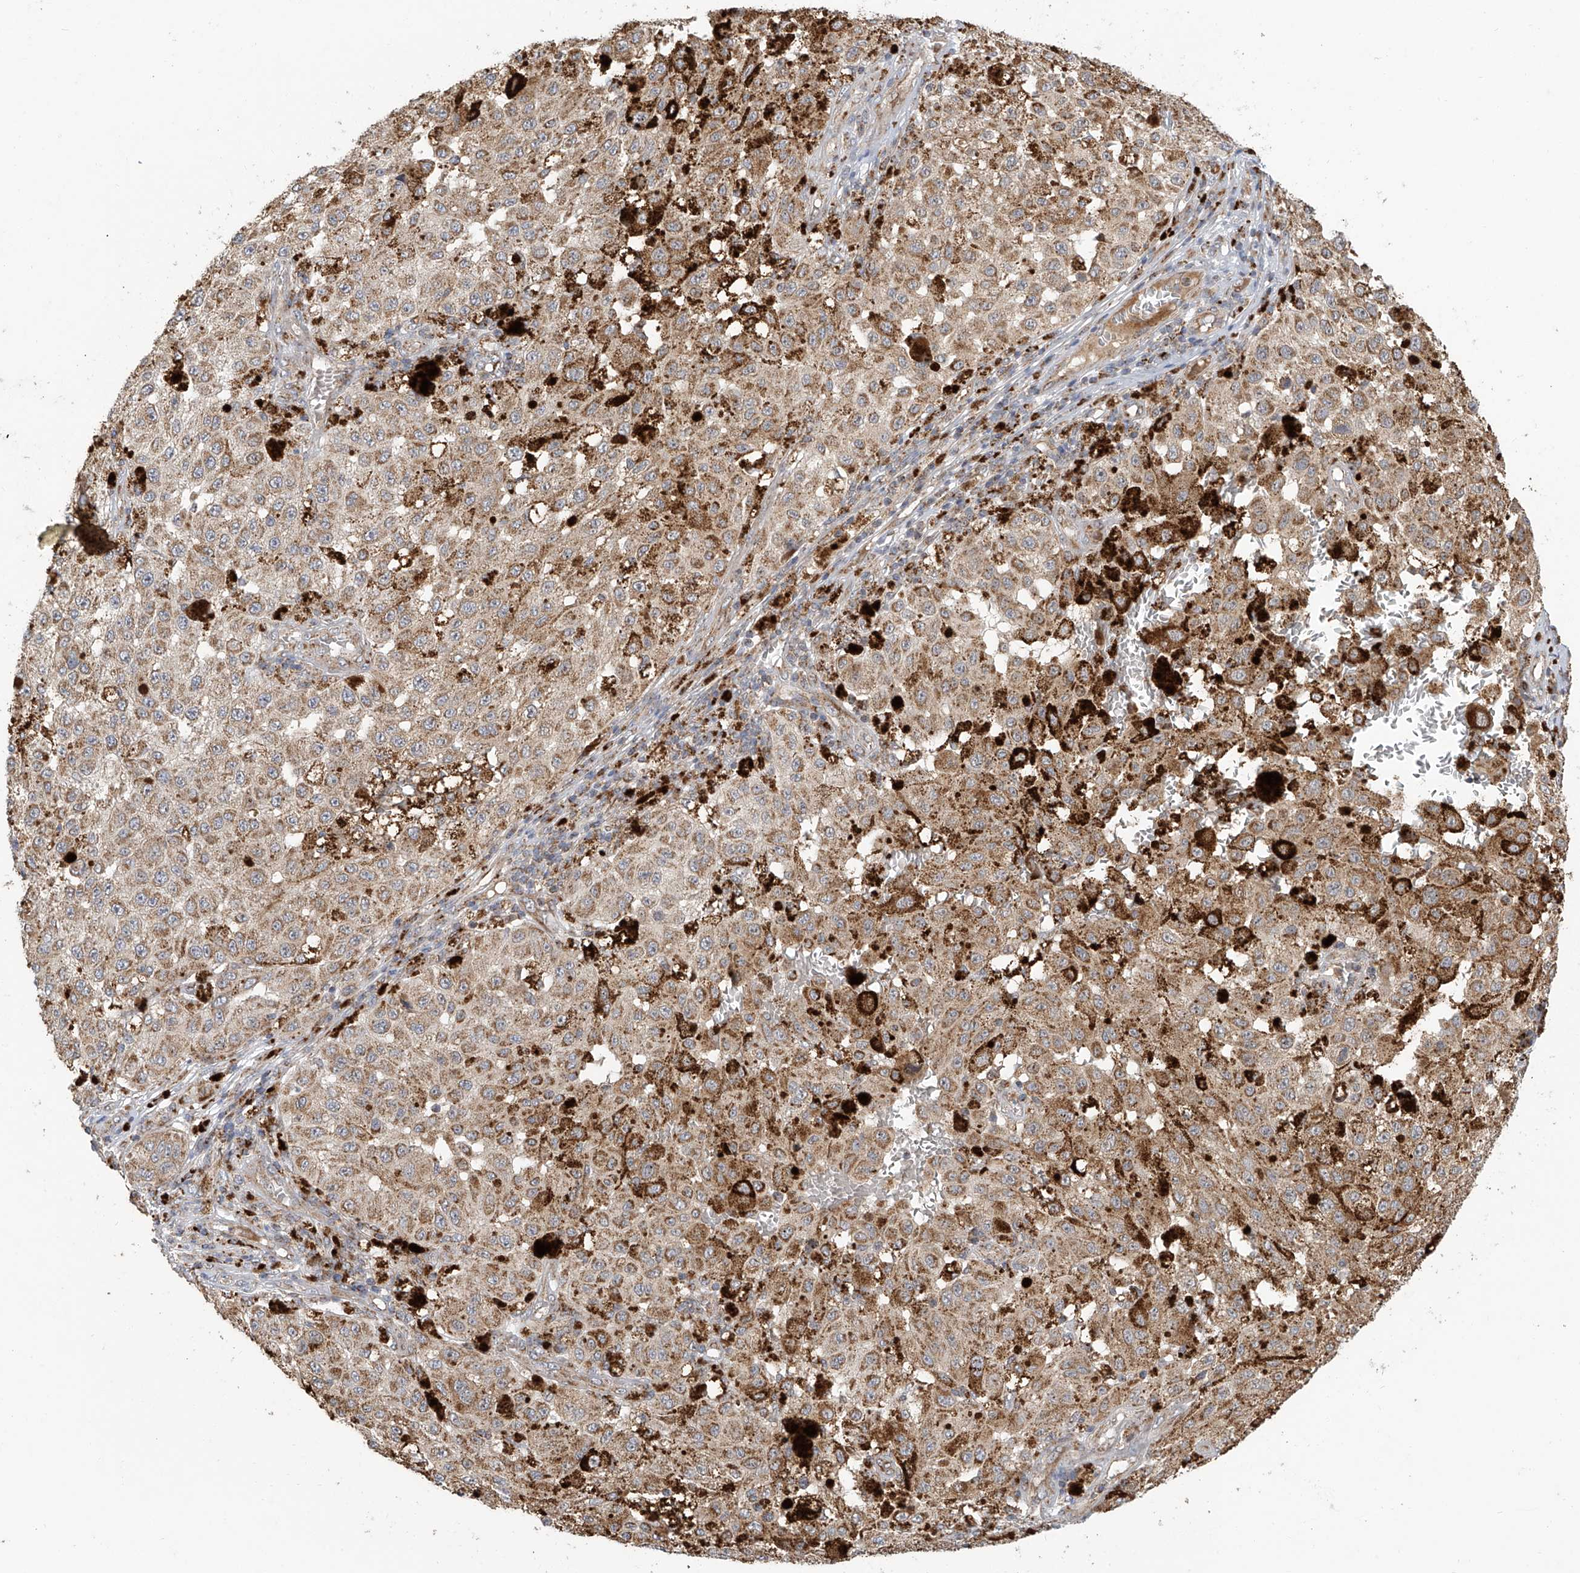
{"staining": {"intensity": "moderate", "quantity": ">75%", "location": "cytoplasmic/membranous"}, "tissue": "melanoma", "cell_type": "Tumor cells", "image_type": "cancer", "snomed": [{"axis": "morphology", "description": "Malignant melanoma, NOS"}, {"axis": "topography", "description": "Skin"}], "caption": "Human melanoma stained with a protein marker exhibits moderate staining in tumor cells.", "gene": "C2orf74", "patient": {"sex": "female", "age": 64}}